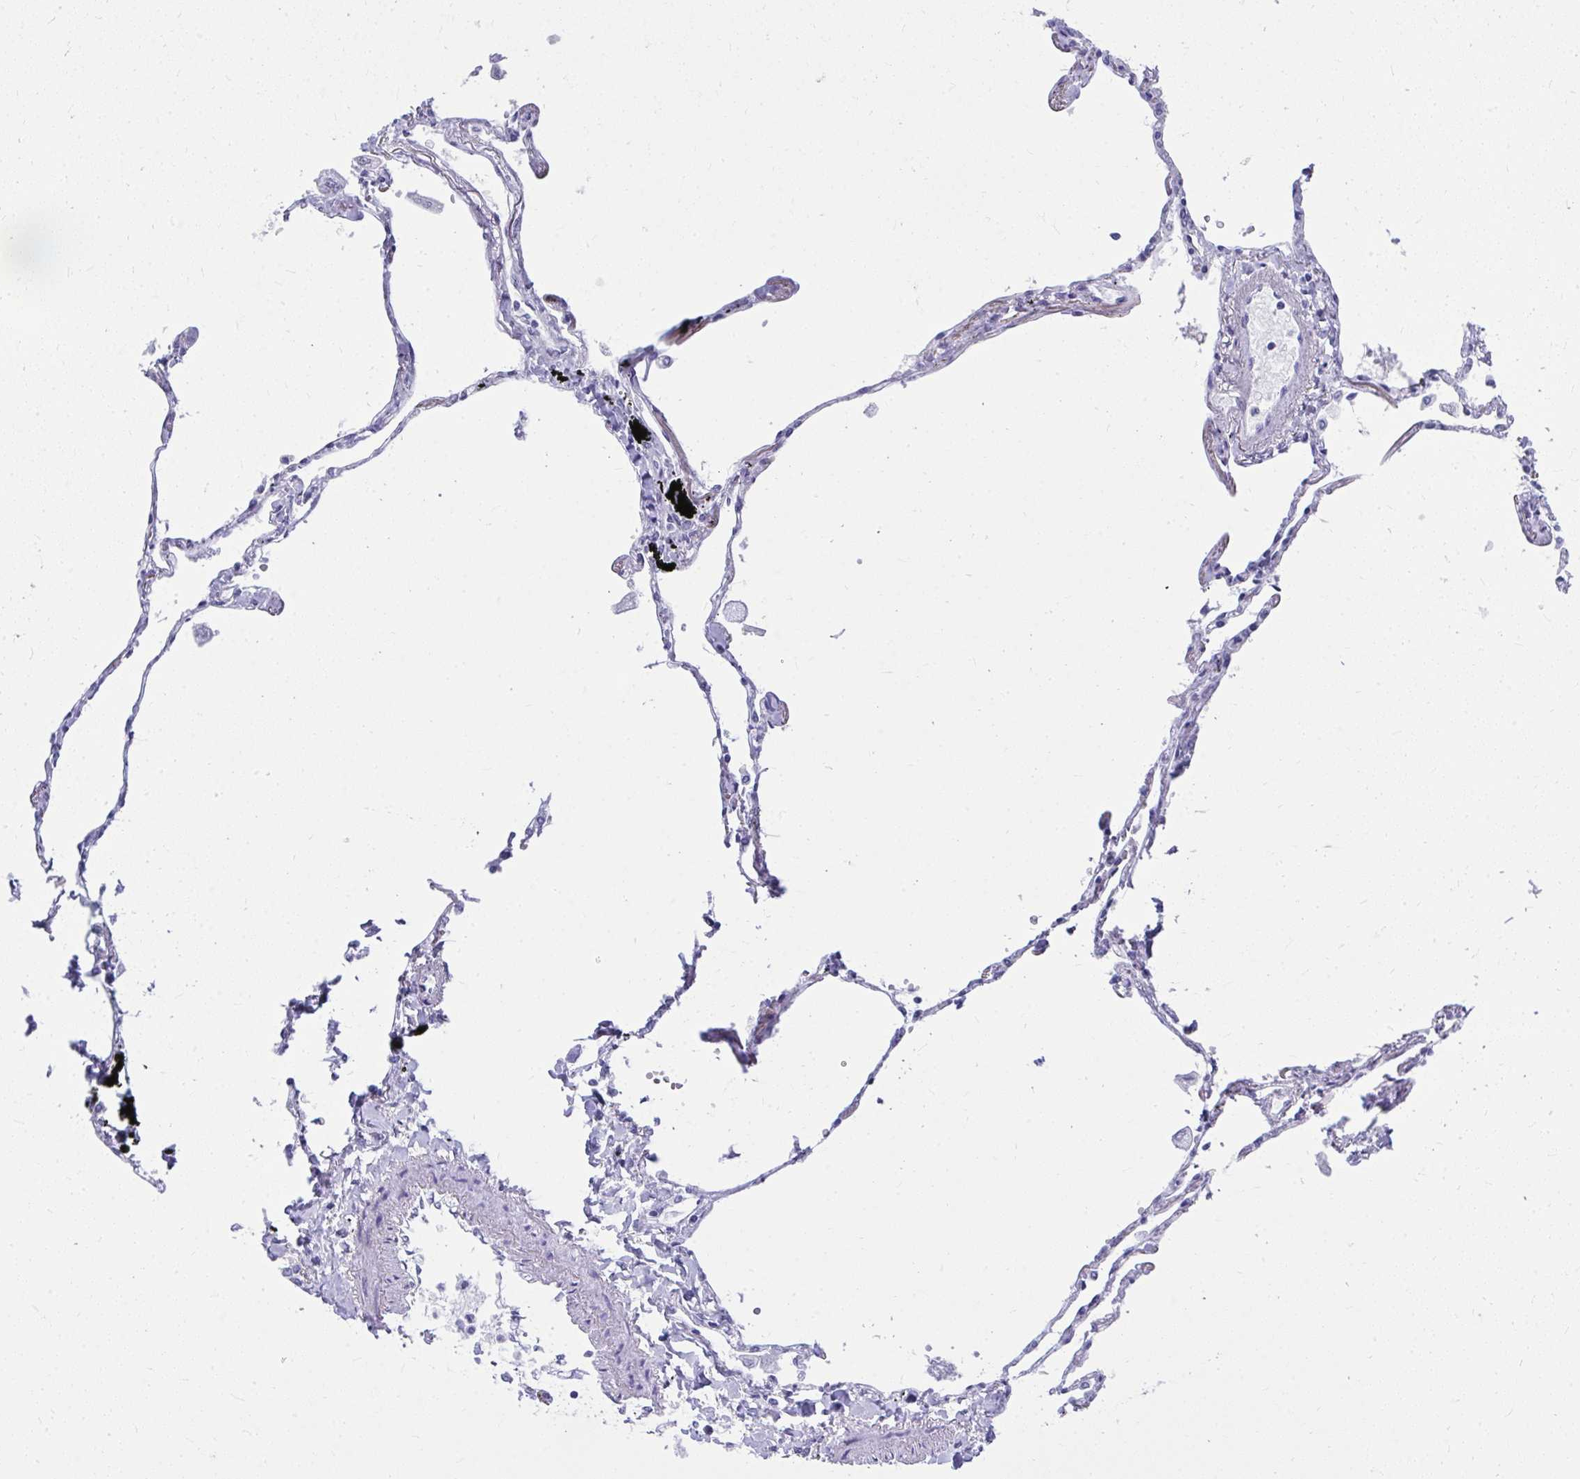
{"staining": {"intensity": "negative", "quantity": "none", "location": "none"}, "tissue": "lung", "cell_type": "Alveolar cells", "image_type": "normal", "snomed": [{"axis": "morphology", "description": "Normal tissue, NOS"}, {"axis": "topography", "description": "Lung"}], "caption": "Alveolar cells are negative for brown protein staining in unremarkable lung. Brightfield microscopy of immunohistochemistry (IHC) stained with DAB (brown) and hematoxylin (blue), captured at high magnification.", "gene": "OR5F1", "patient": {"sex": "female", "age": 67}}